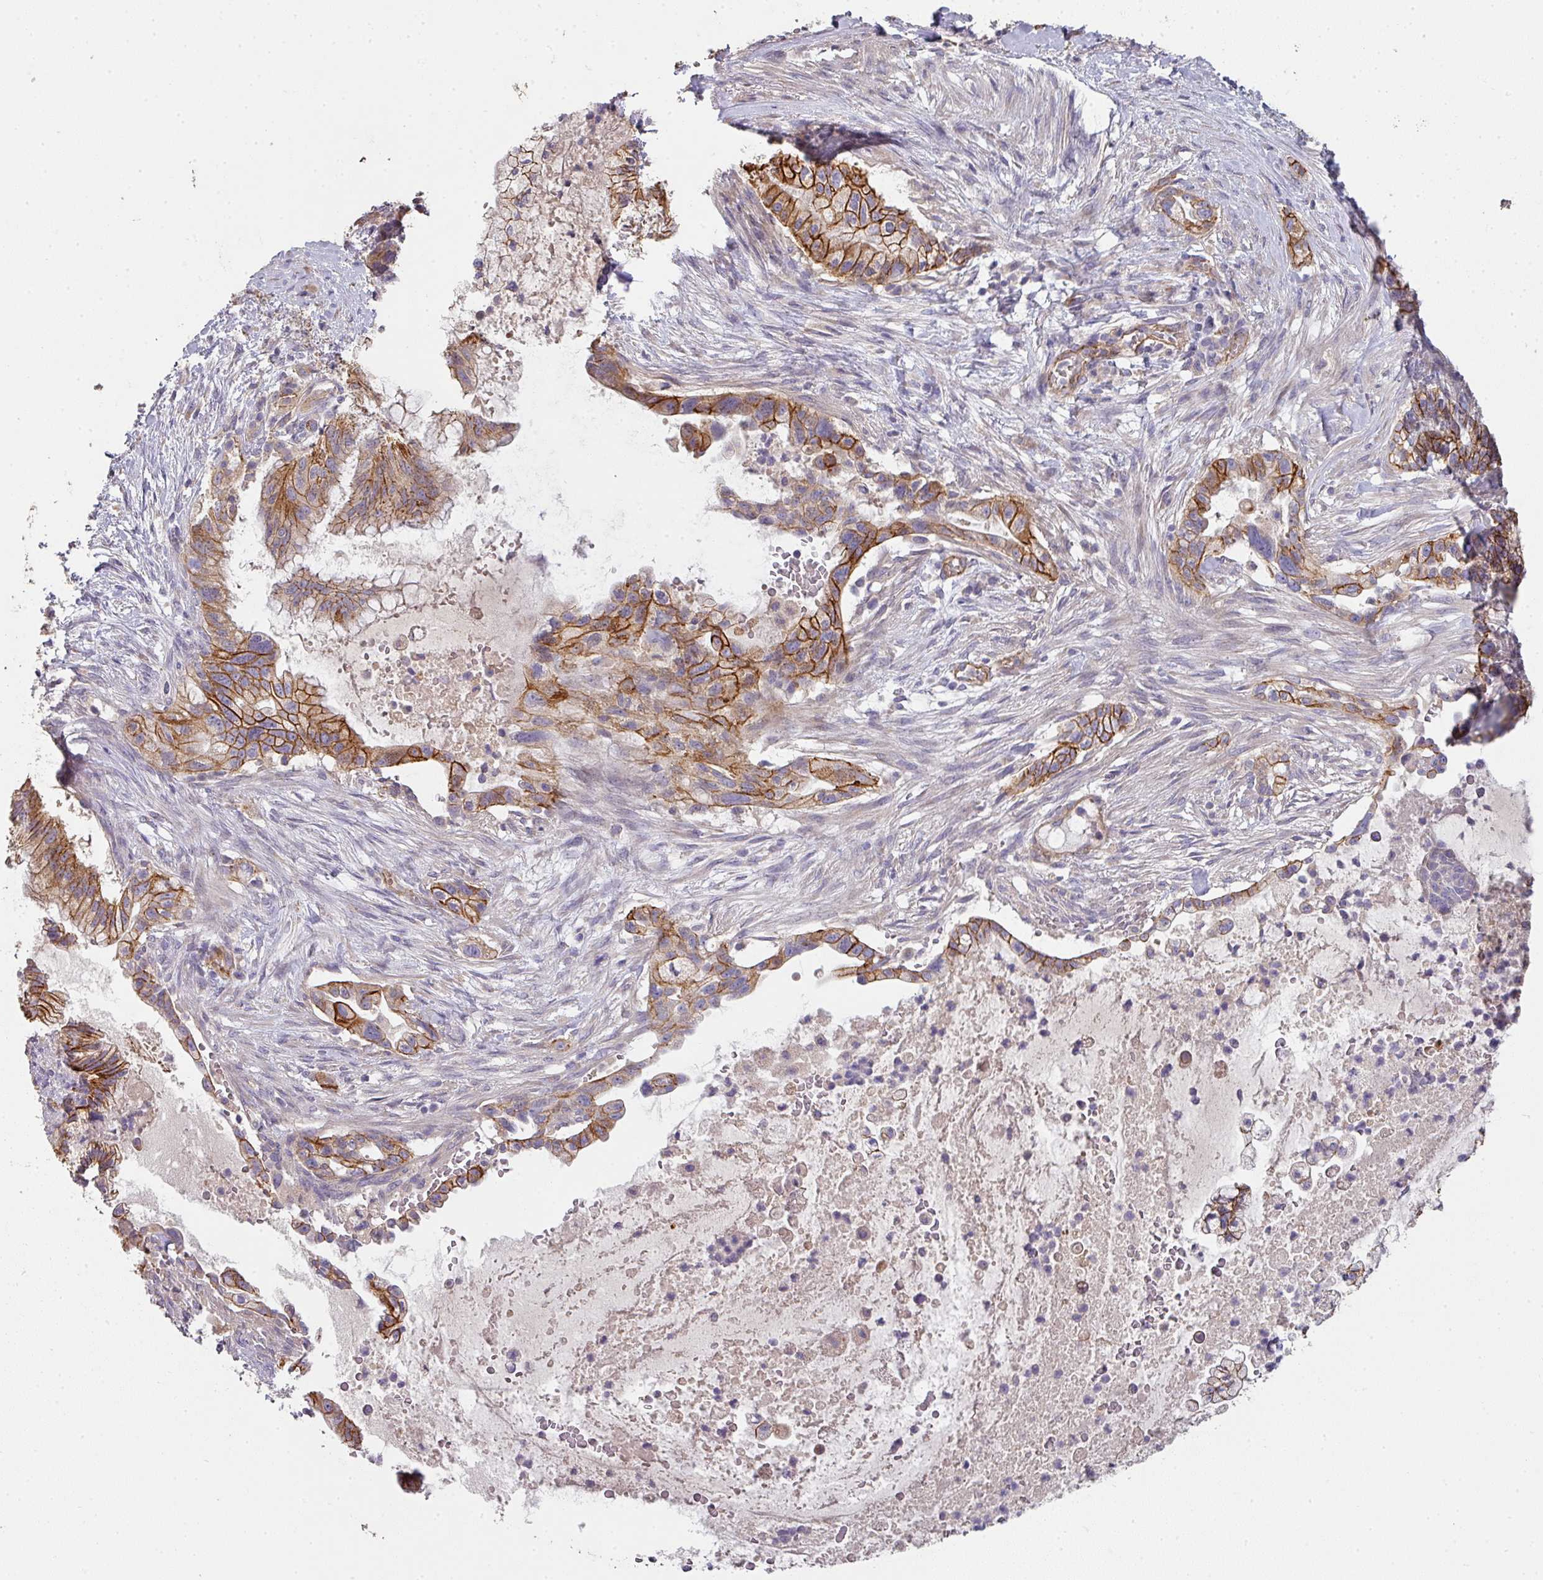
{"staining": {"intensity": "moderate", "quantity": ">75%", "location": "cytoplasmic/membranous"}, "tissue": "pancreatic cancer", "cell_type": "Tumor cells", "image_type": "cancer", "snomed": [{"axis": "morphology", "description": "Adenocarcinoma, NOS"}, {"axis": "topography", "description": "Pancreas"}], "caption": "A high-resolution image shows immunohistochemistry (IHC) staining of pancreatic adenocarcinoma, which shows moderate cytoplasmic/membranous staining in about >75% of tumor cells. Nuclei are stained in blue.", "gene": "PCDH1", "patient": {"sex": "male", "age": 44}}